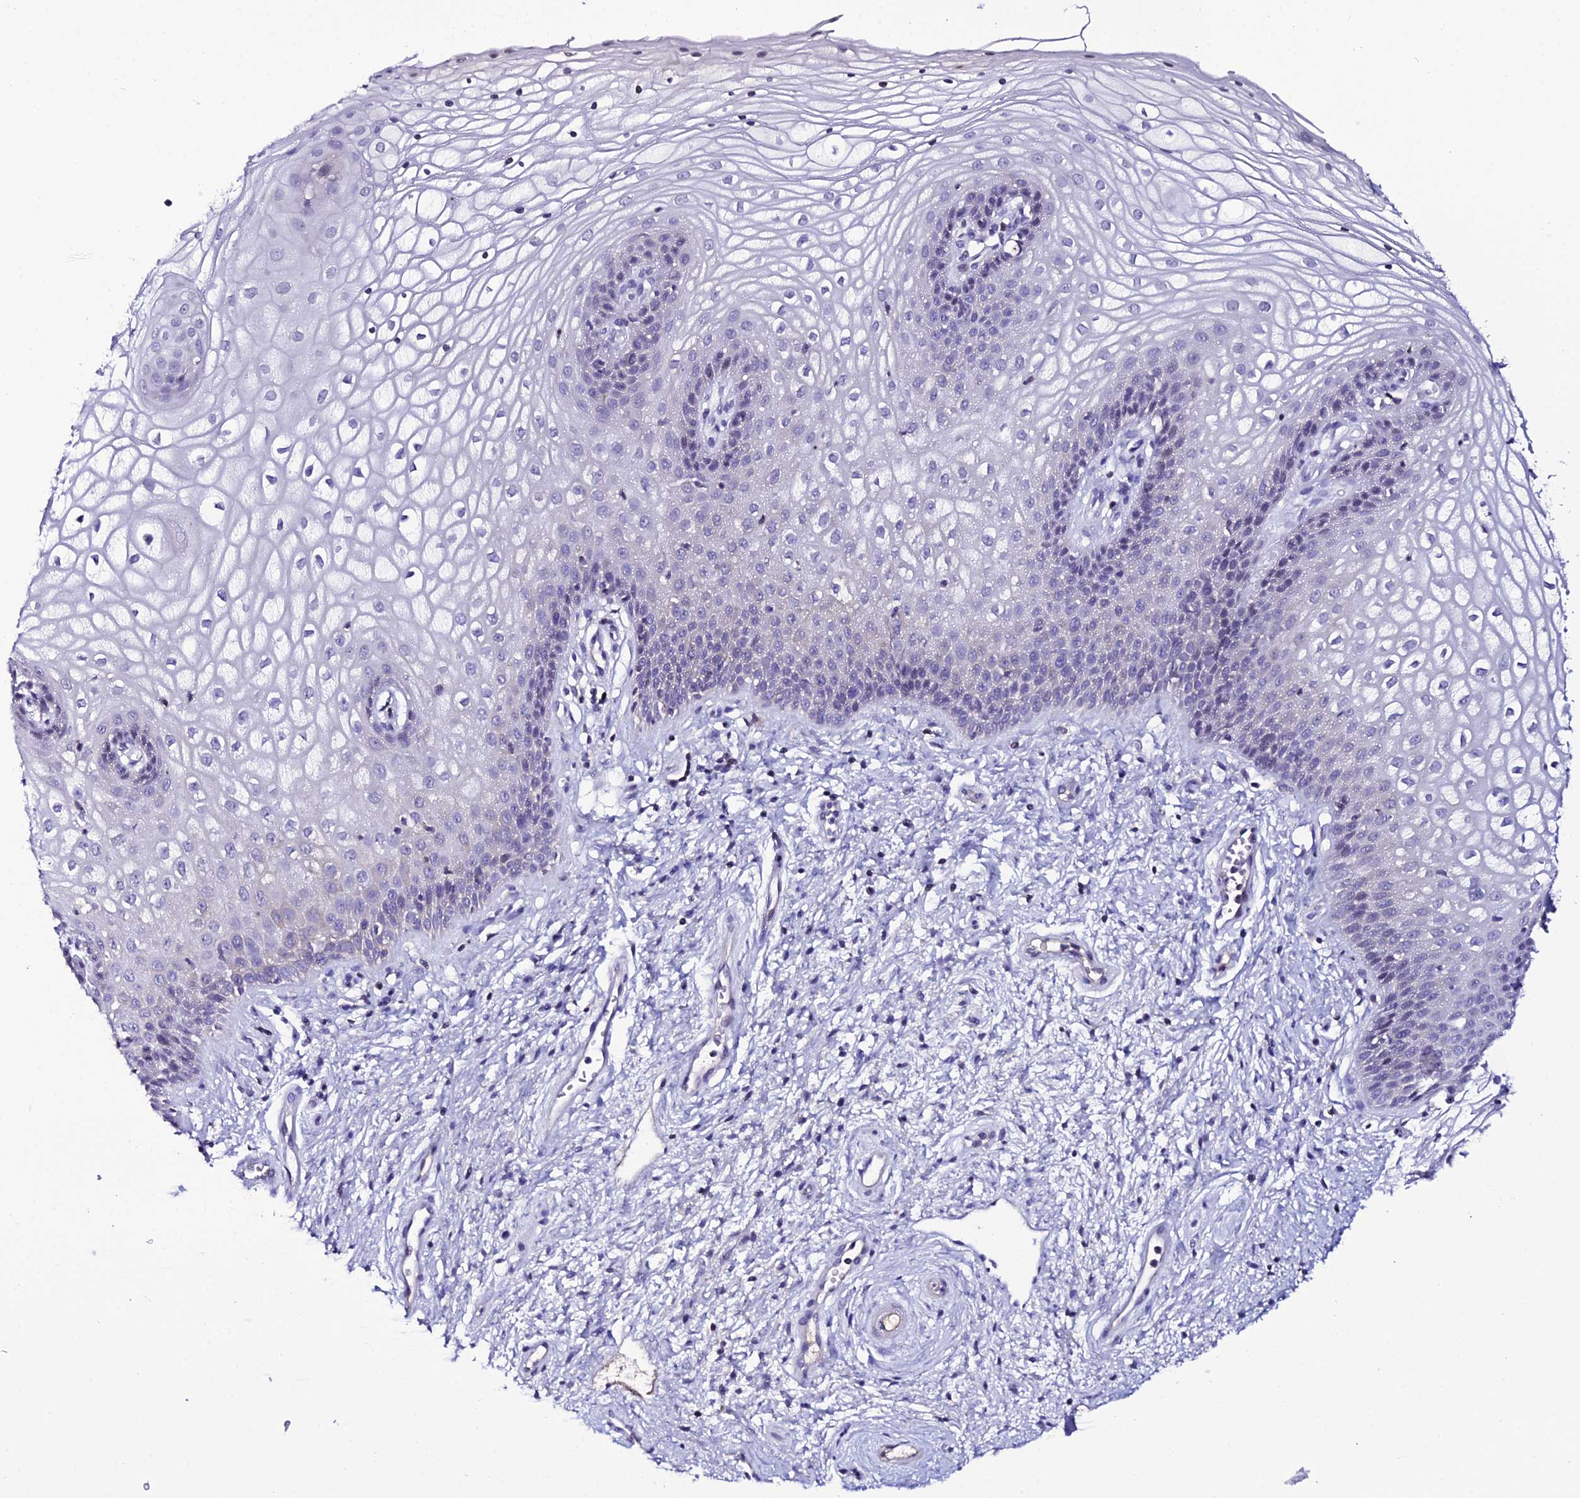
{"staining": {"intensity": "negative", "quantity": "none", "location": "none"}, "tissue": "vagina", "cell_type": "Squamous epithelial cells", "image_type": "normal", "snomed": [{"axis": "morphology", "description": "Normal tissue, NOS"}, {"axis": "topography", "description": "Vagina"}], "caption": "Vagina stained for a protein using IHC shows no positivity squamous epithelial cells.", "gene": "DEFB132", "patient": {"sex": "female", "age": 34}}